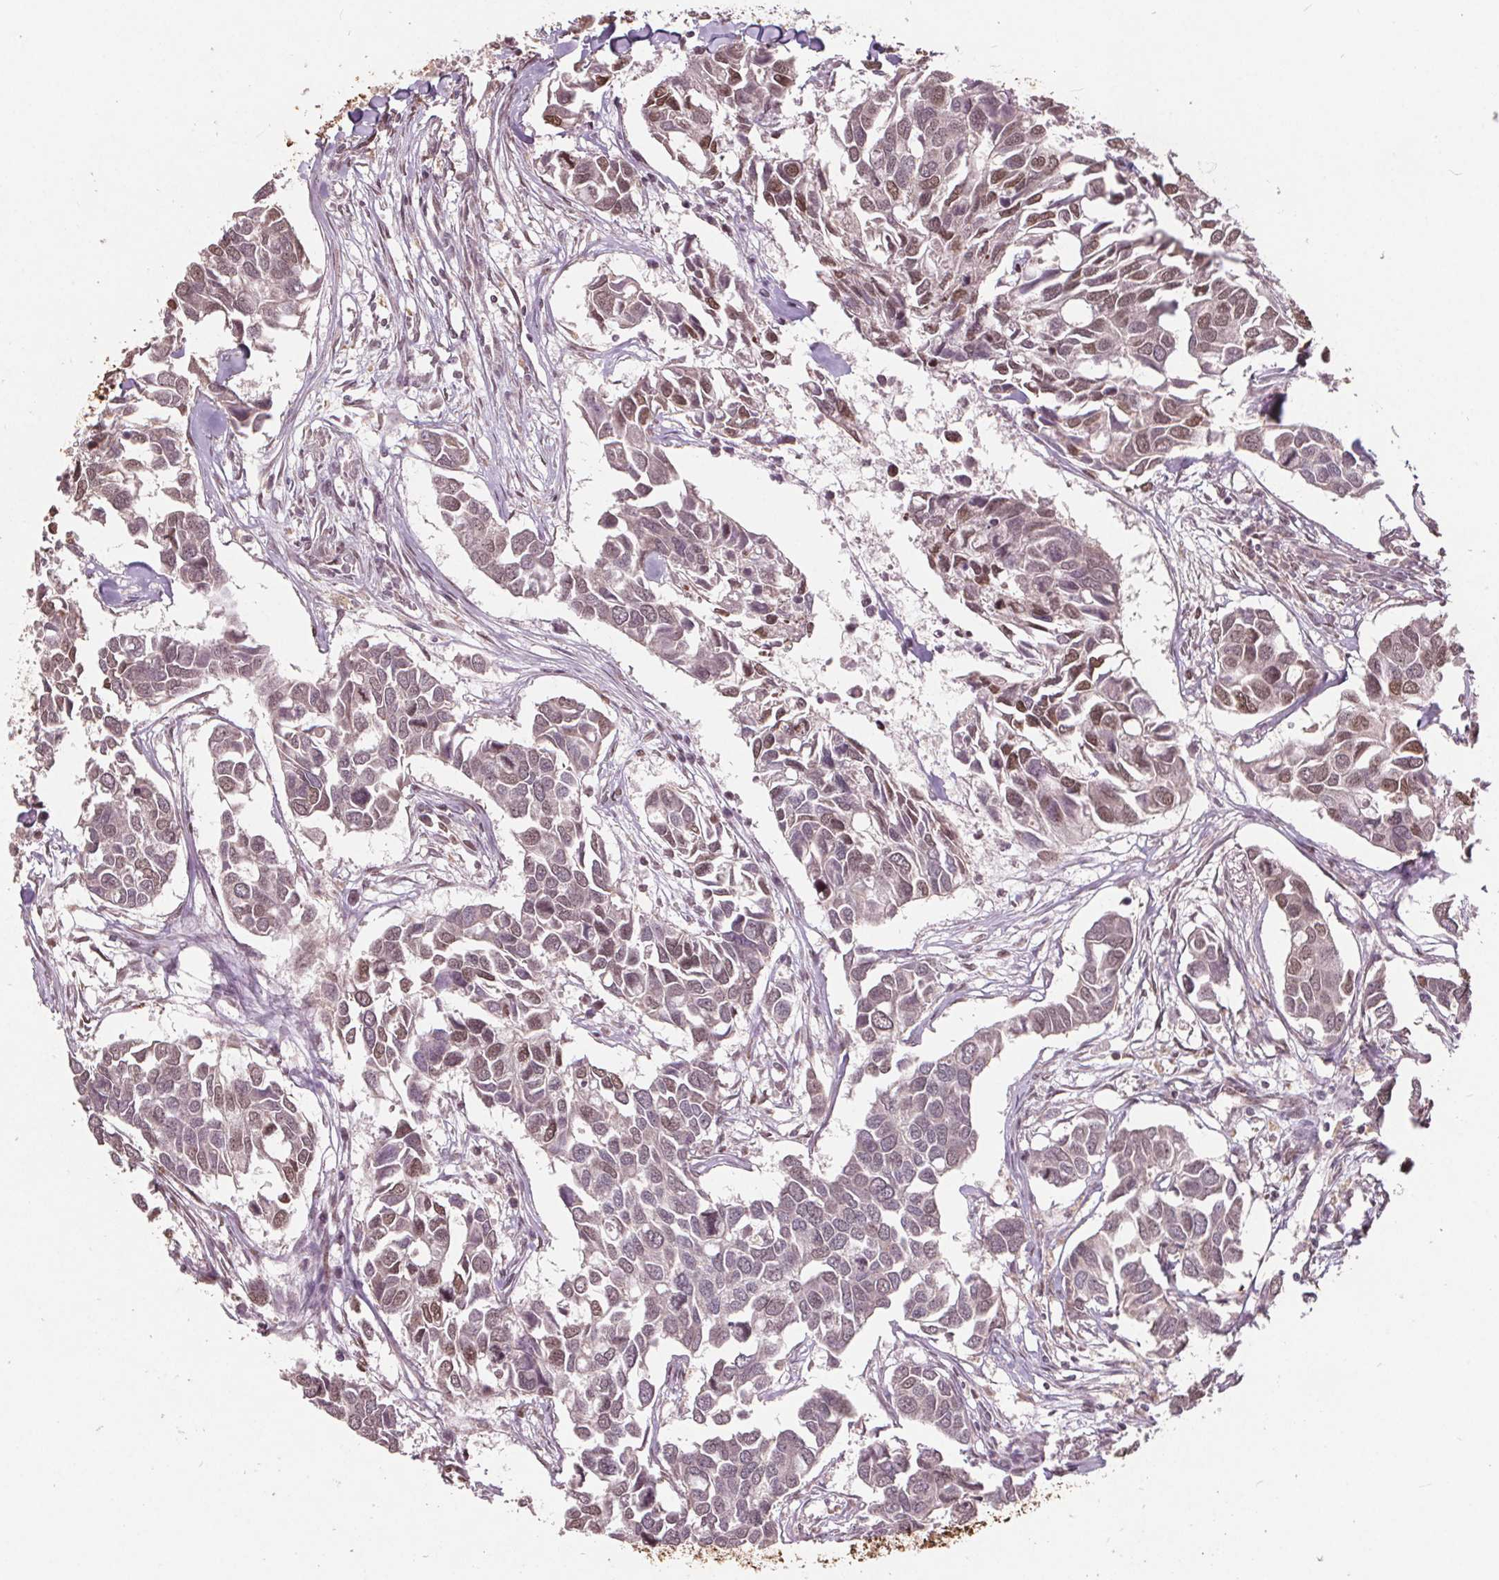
{"staining": {"intensity": "moderate", "quantity": "25%-75%", "location": "nuclear"}, "tissue": "breast cancer", "cell_type": "Tumor cells", "image_type": "cancer", "snomed": [{"axis": "morphology", "description": "Duct carcinoma"}, {"axis": "topography", "description": "Breast"}], "caption": "This is a histology image of immunohistochemistry (IHC) staining of breast invasive ductal carcinoma, which shows moderate staining in the nuclear of tumor cells.", "gene": "HIF1AN", "patient": {"sex": "female", "age": 83}}